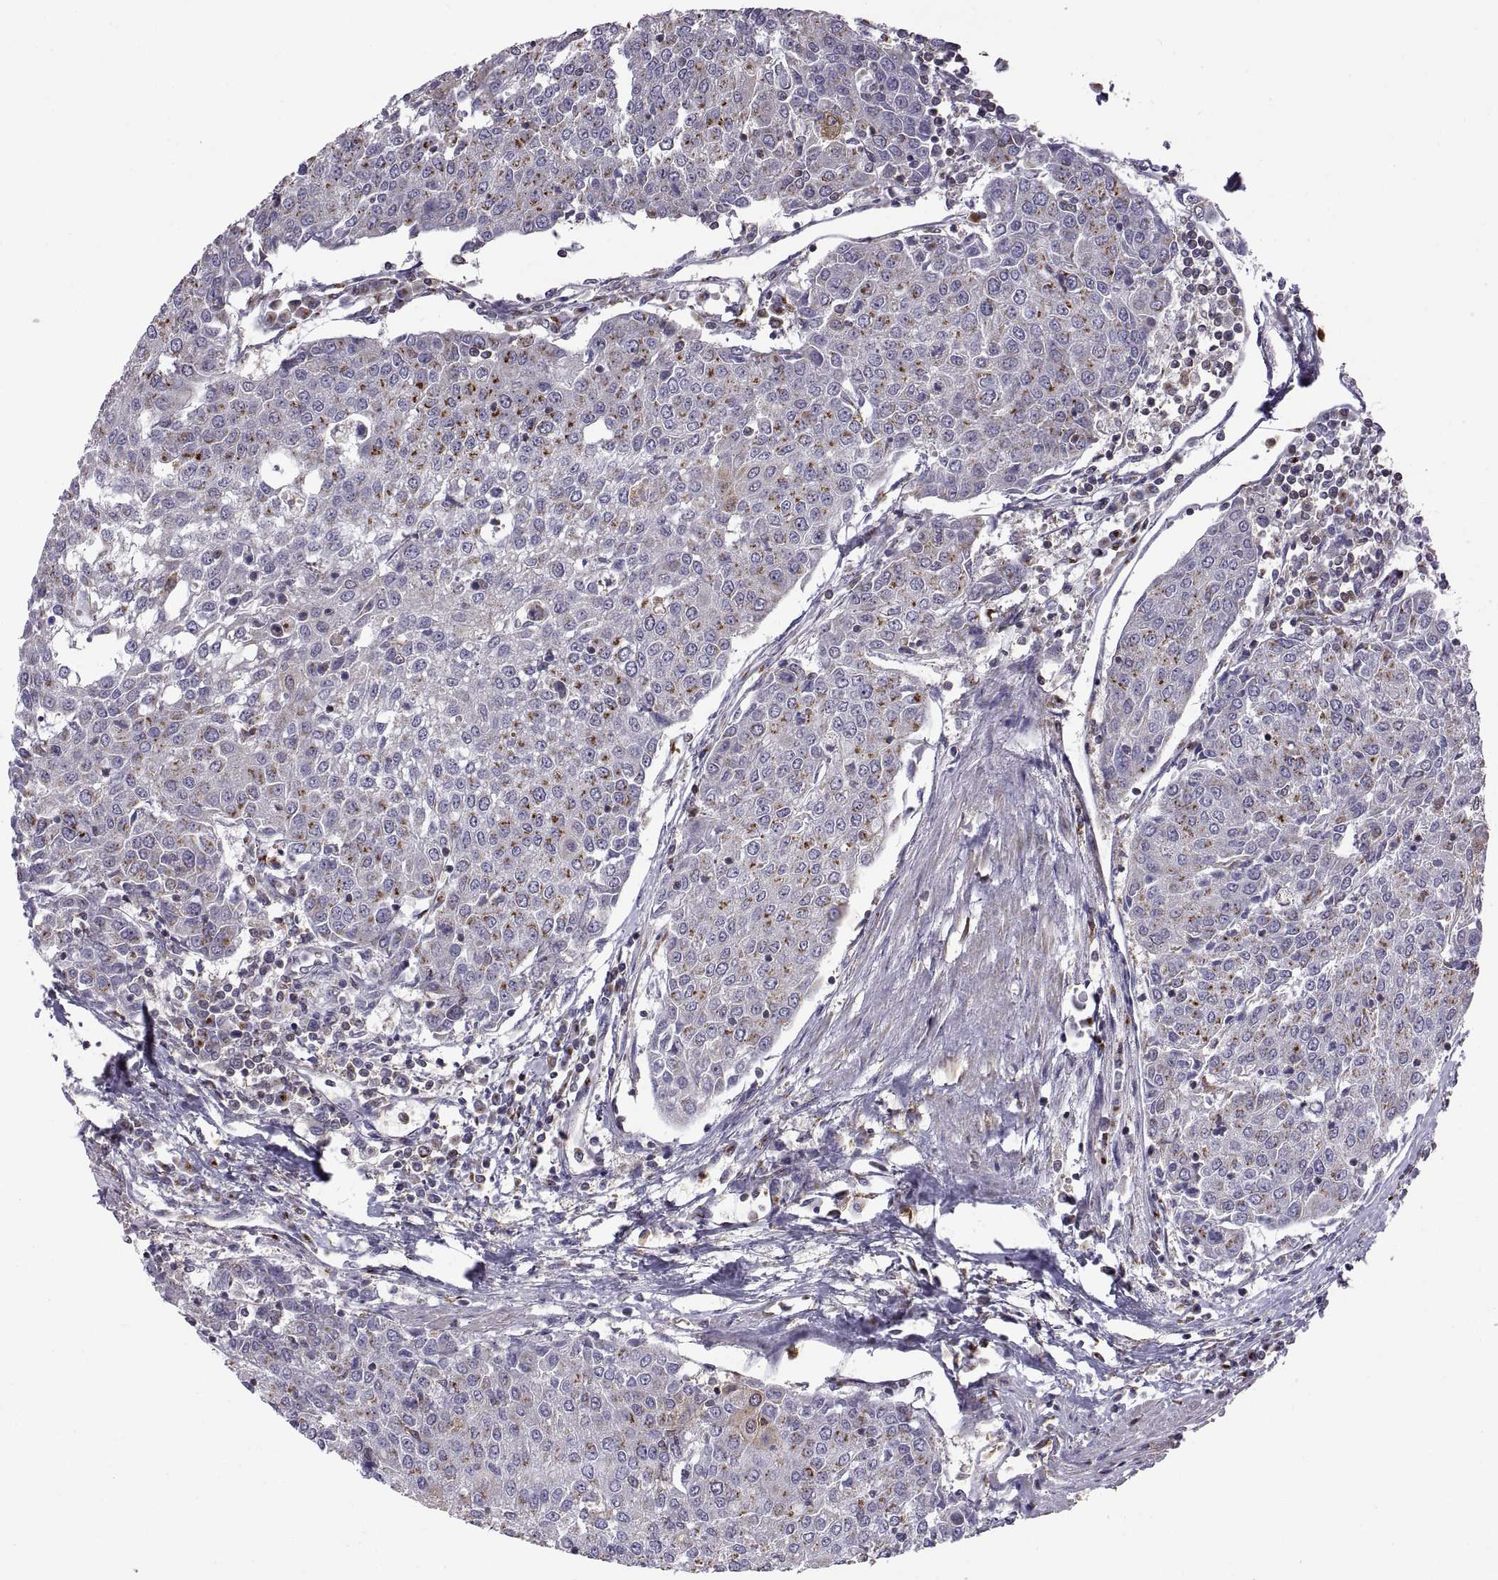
{"staining": {"intensity": "moderate", "quantity": "<25%", "location": "cytoplasmic/membranous"}, "tissue": "urothelial cancer", "cell_type": "Tumor cells", "image_type": "cancer", "snomed": [{"axis": "morphology", "description": "Urothelial carcinoma, High grade"}, {"axis": "topography", "description": "Urinary bladder"}], "caption": "High-grade urothelial carcinoma stained with immunohistochemistry (IHC) shows moderate cytoplasmic/membranous staining in approximately <25% of tumor cells.", "gene": "ACAP1", "patient": {"sex": "female", "age": 85}}